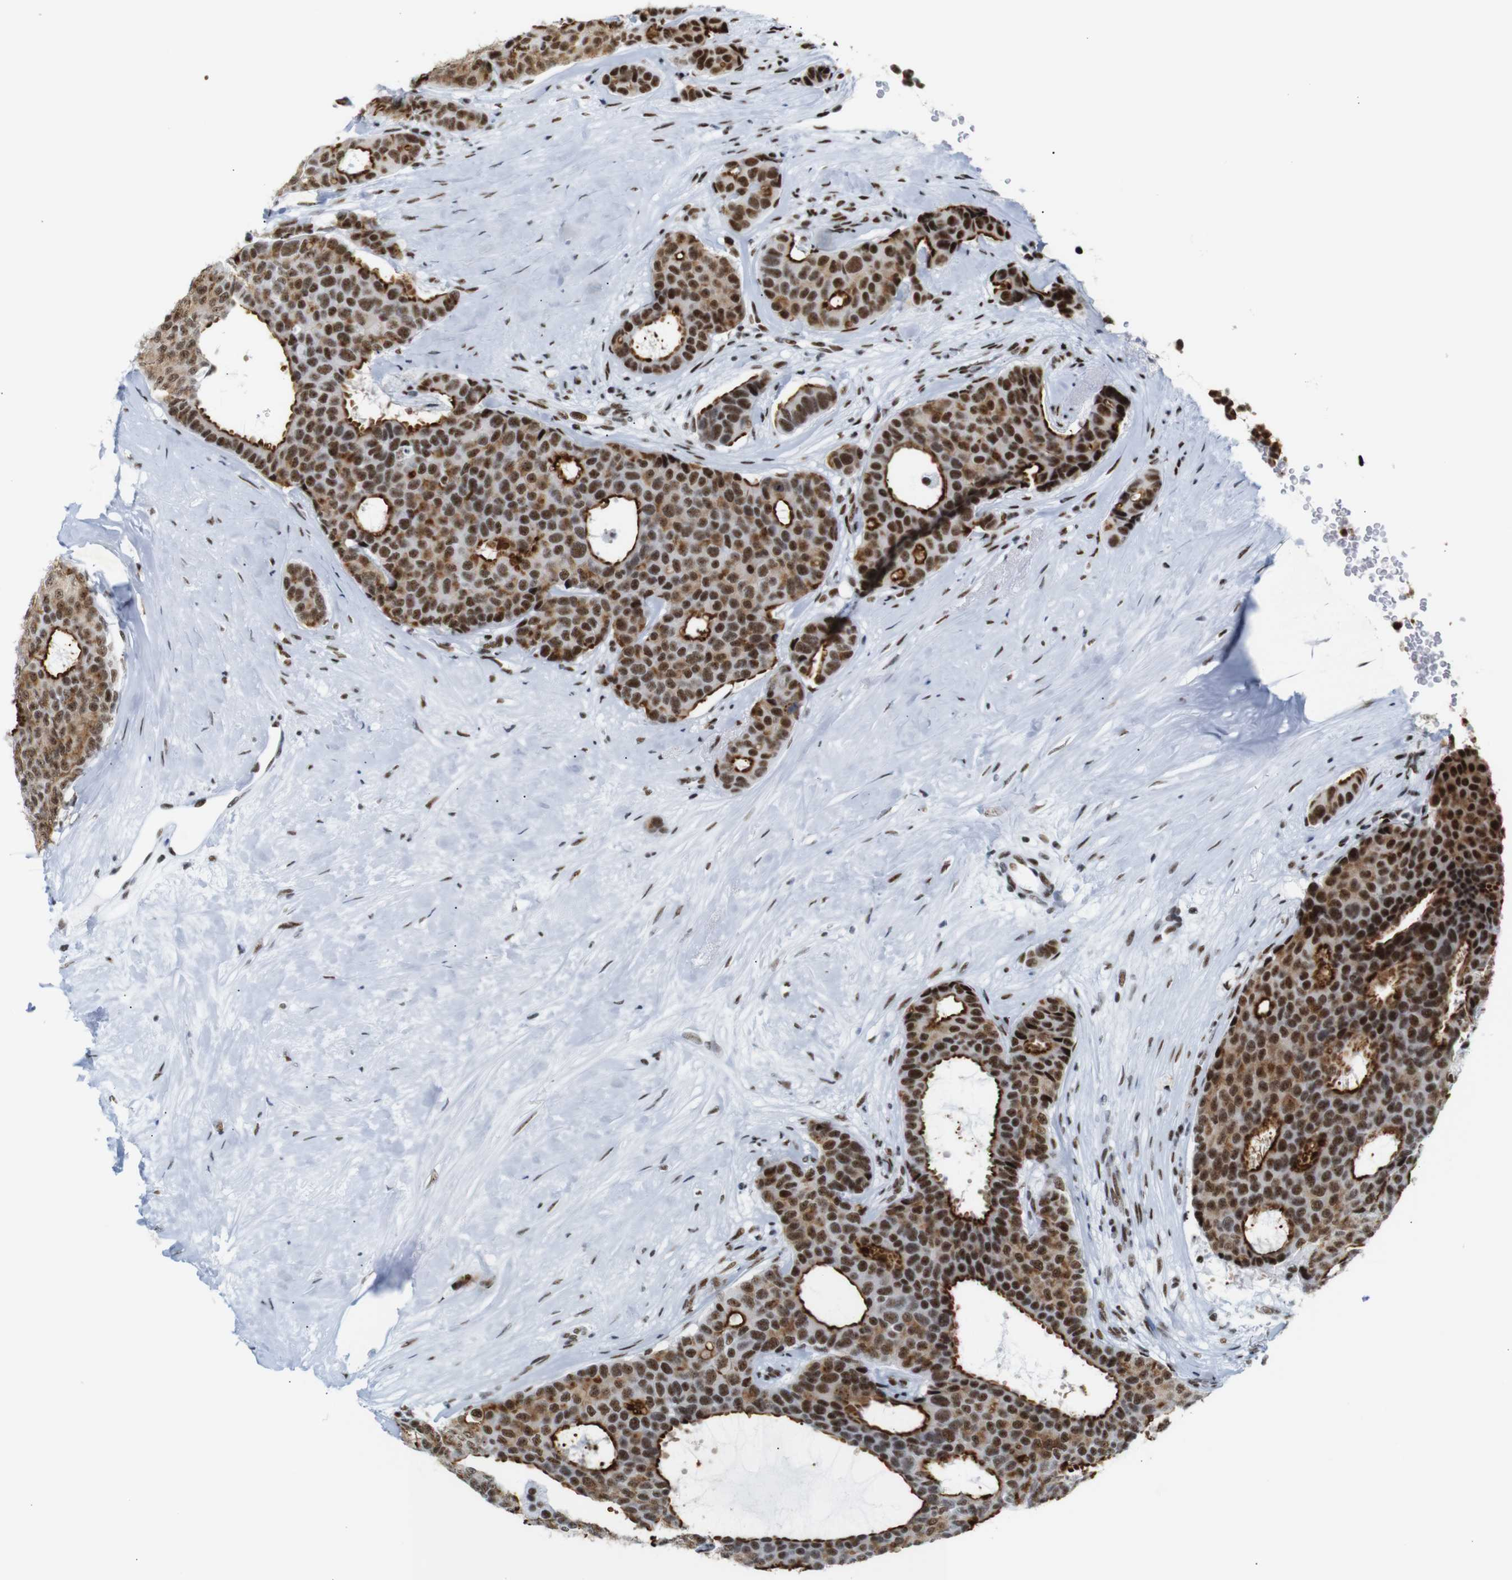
{"staining": {"intensity": "strong", "quantity": ">75%", "location": "cytoplasmic/membranous,nuclear"}, "tissue": "breast cancer", "cell_type": "Tumor cells", "image_type": "cancer", "snomed": [{"axis": "morphology", "description": "Duct carcinoma"}, {"axis": "topography", "description": "Breast"}], "caption": "IHC micrograph of human intraductal carcinoma (breast) stained for a protein (brown), which shows high levels of strong cytoplasmic/membranous and nuclear staining in about >75% of tumor cells.", "gene": "TRA2B", "patient": {"sex": "female", "age": 75}}